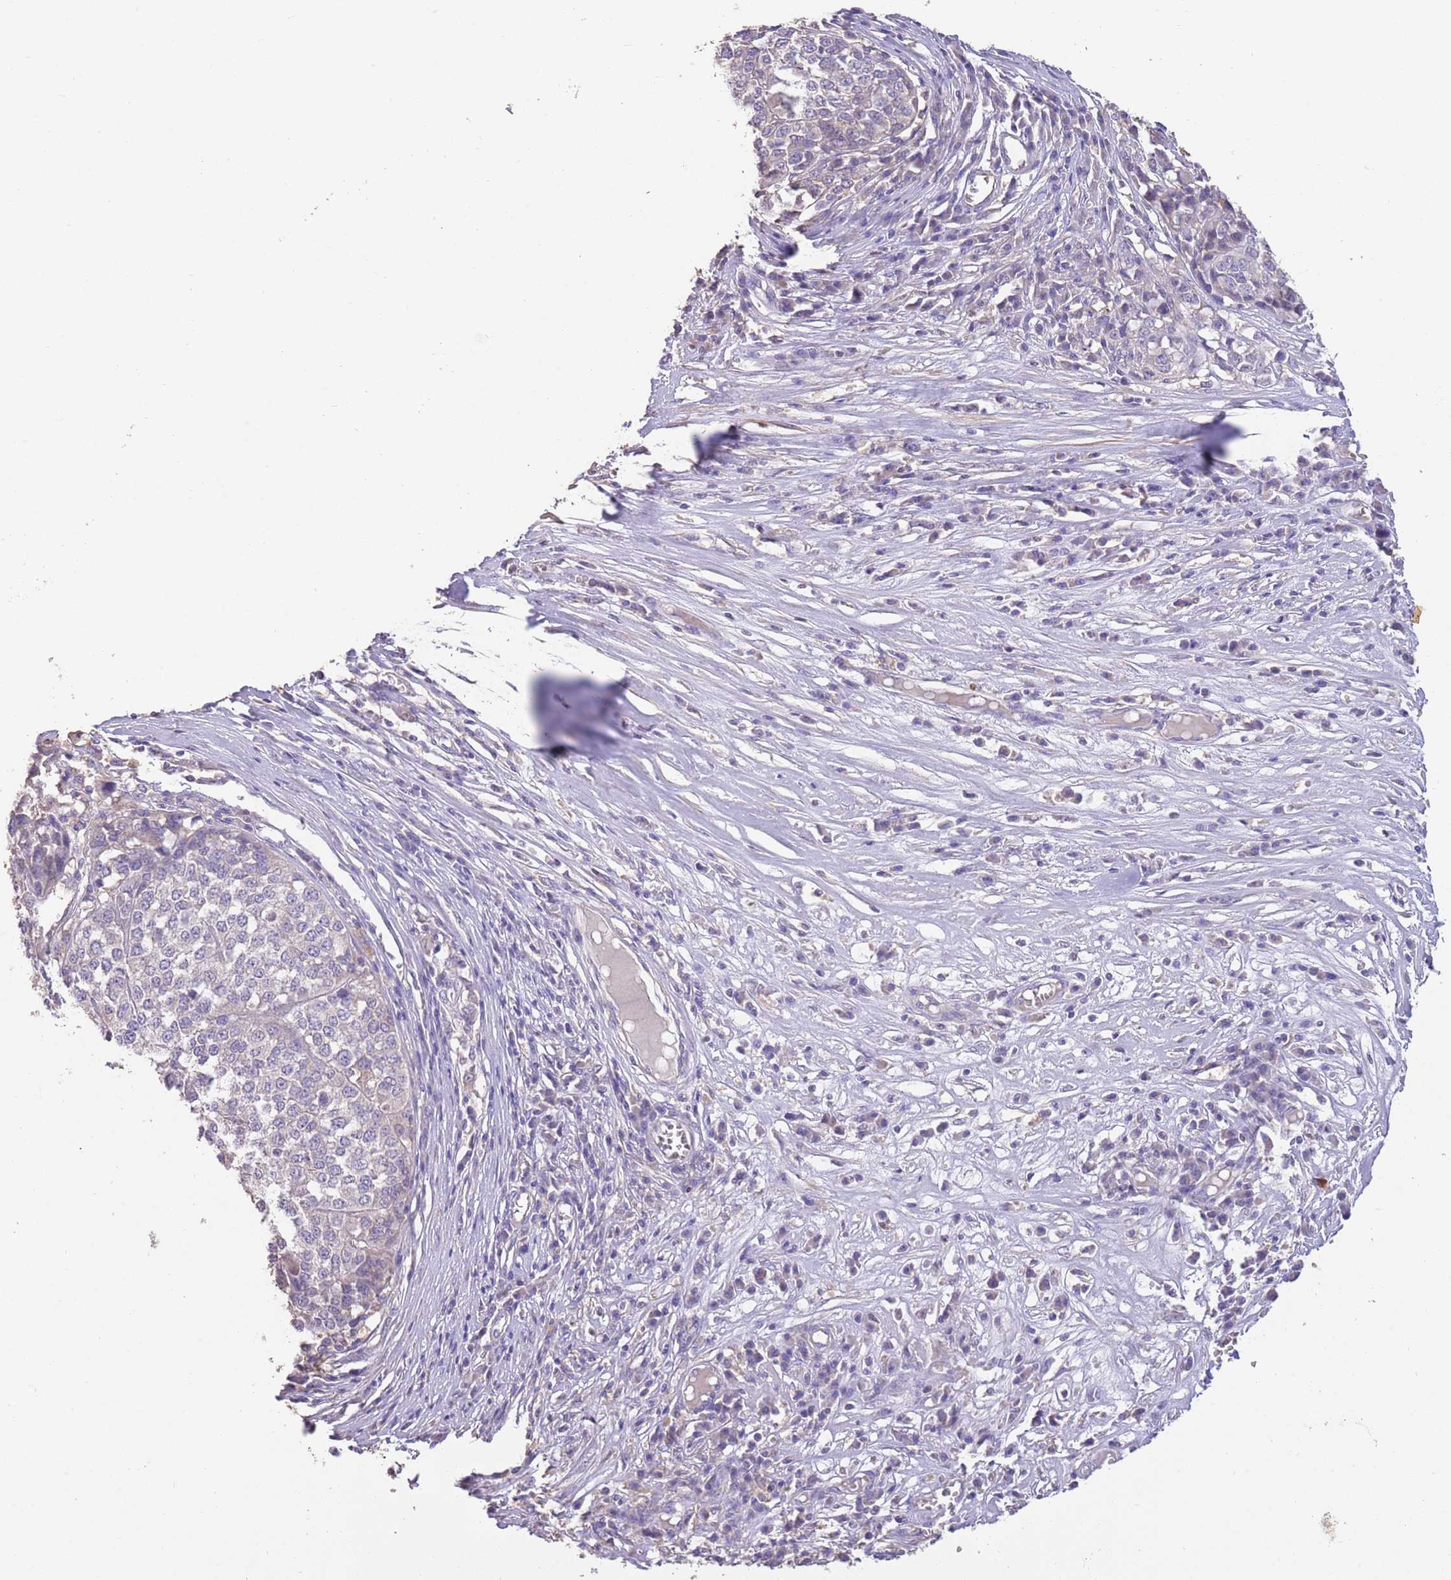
{"staining": {"intensity": "negative", "quantity": "none", "location": "none"}, "tissue": "melanoma", "cell_type": "Tumor cells", "image_type": "cancer", "snomed": [{"axis": "morphology", "description": "Malignant melanoma, Metastatic site"}, {"axis": "topography", "description": "Lymph node"}], "caption": "High magnification brightfield microscopy of malignant melanoma (metastatic site) stained with DAB (3,3'-diaminobenzidine) (brown) and counterstained with hematoxylin (blue): tumor cells show no significant expression. The staining is performed using DAB brown chromogen with nuclei counter-stained in using hematoxylin.", "gene": "SFTPA1", "patient": {"sex": "male", "age": 44}}